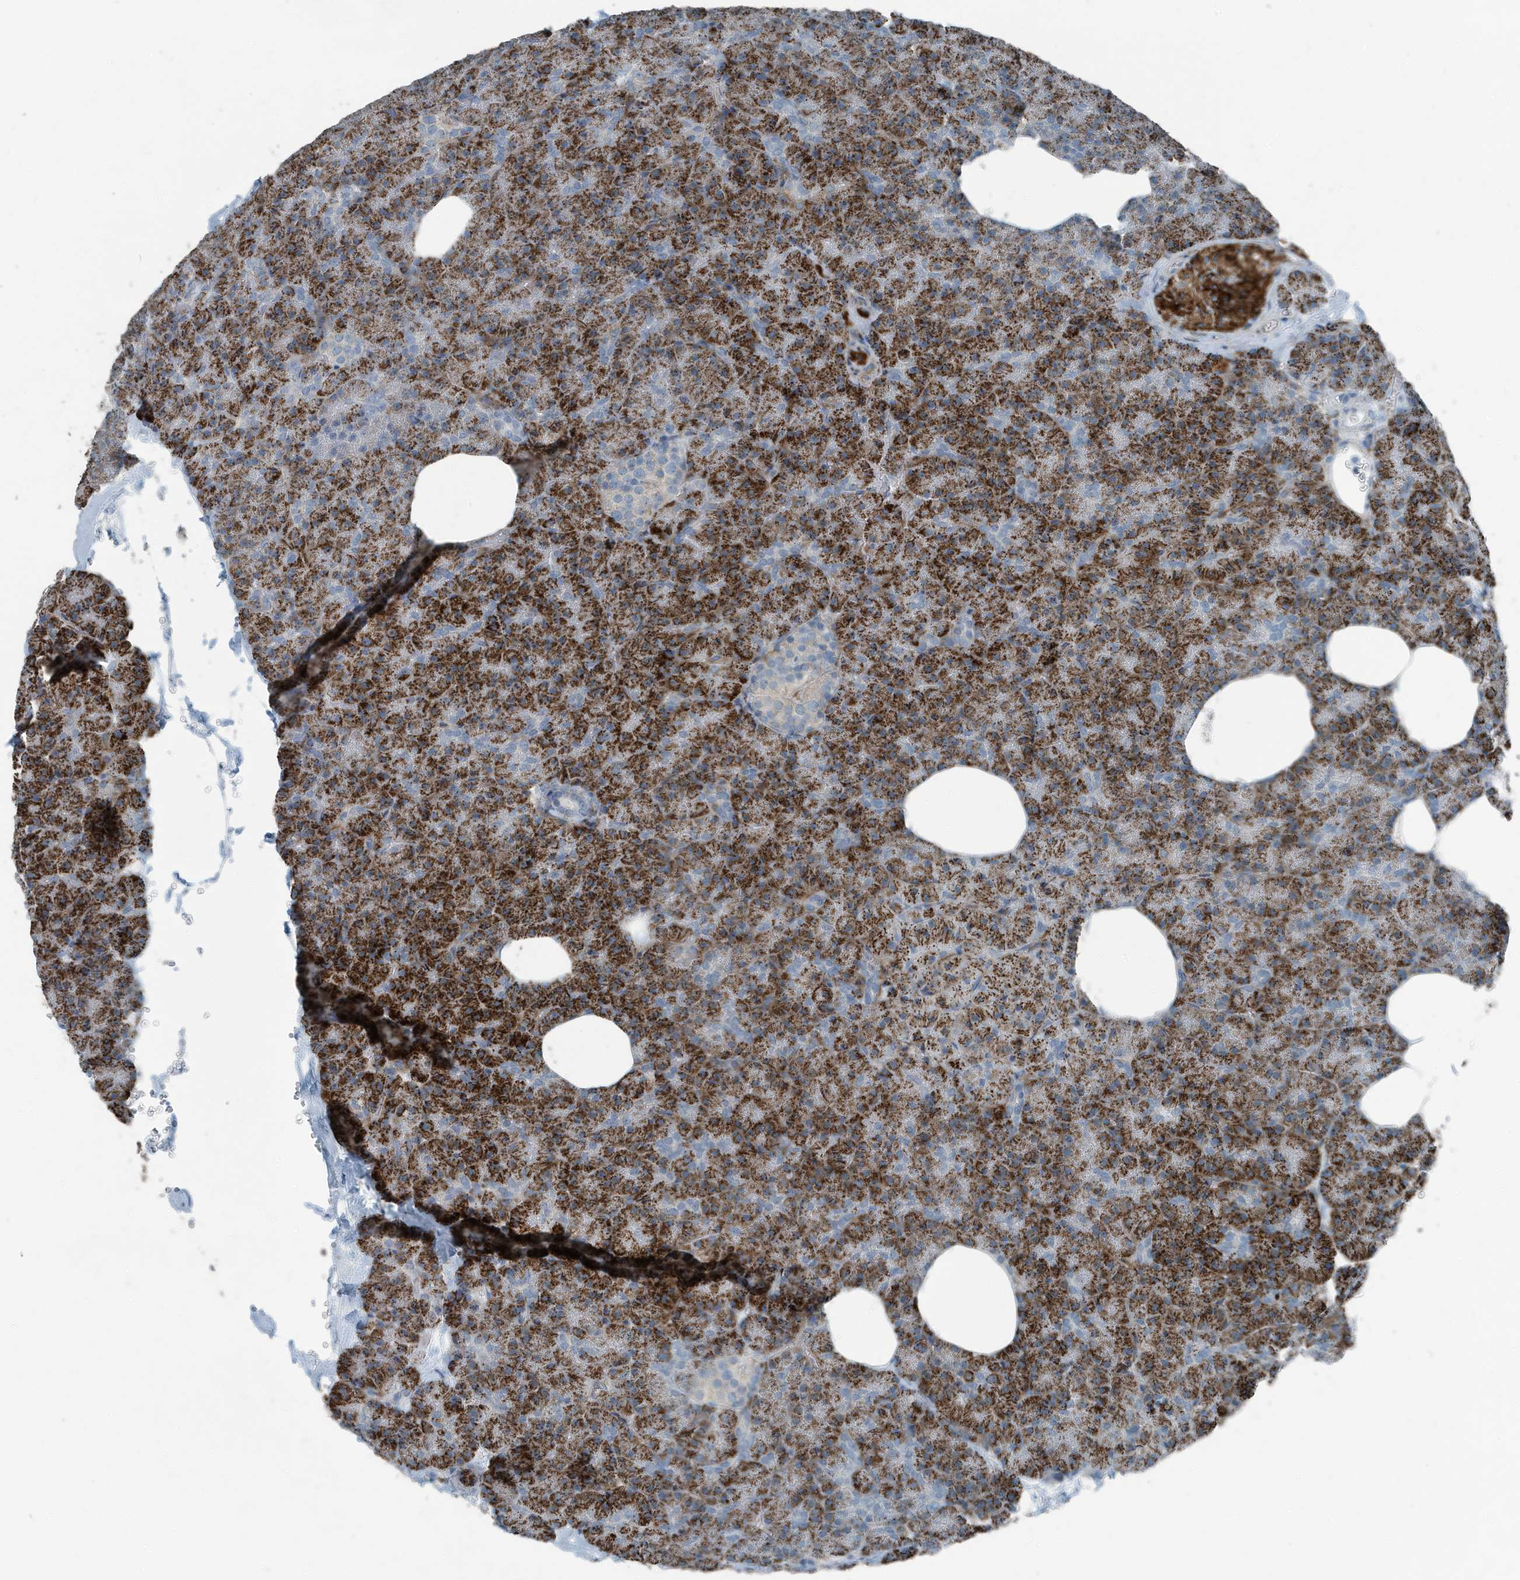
{"staining": {"intensity": "strong", "quantity": ">75%", "location": "cytoplasmic/membranous"}, "tissue": "pancreas", "cell_type": "Exocrine glandular cells", "image_type": "normal", "snomed": [{"axis": "morphology", "description": "Normal tissue, NOS"}, {"axis": "morphology", "description": "Carcinoid, malignant, NOS"}, {"axis": "topography", "description": "Pancreas"}], "caption": "Immunohistochemistry of normal human pancreas demonstrates high levels of strong cytoplasmic/membranous expression in about >75% of exocrine glandular cells. (DAB = brown stain, brightfield microscopy at high magnification).", "gene": "FAM162A", "patient": {"sex": "female", "age": 35}}